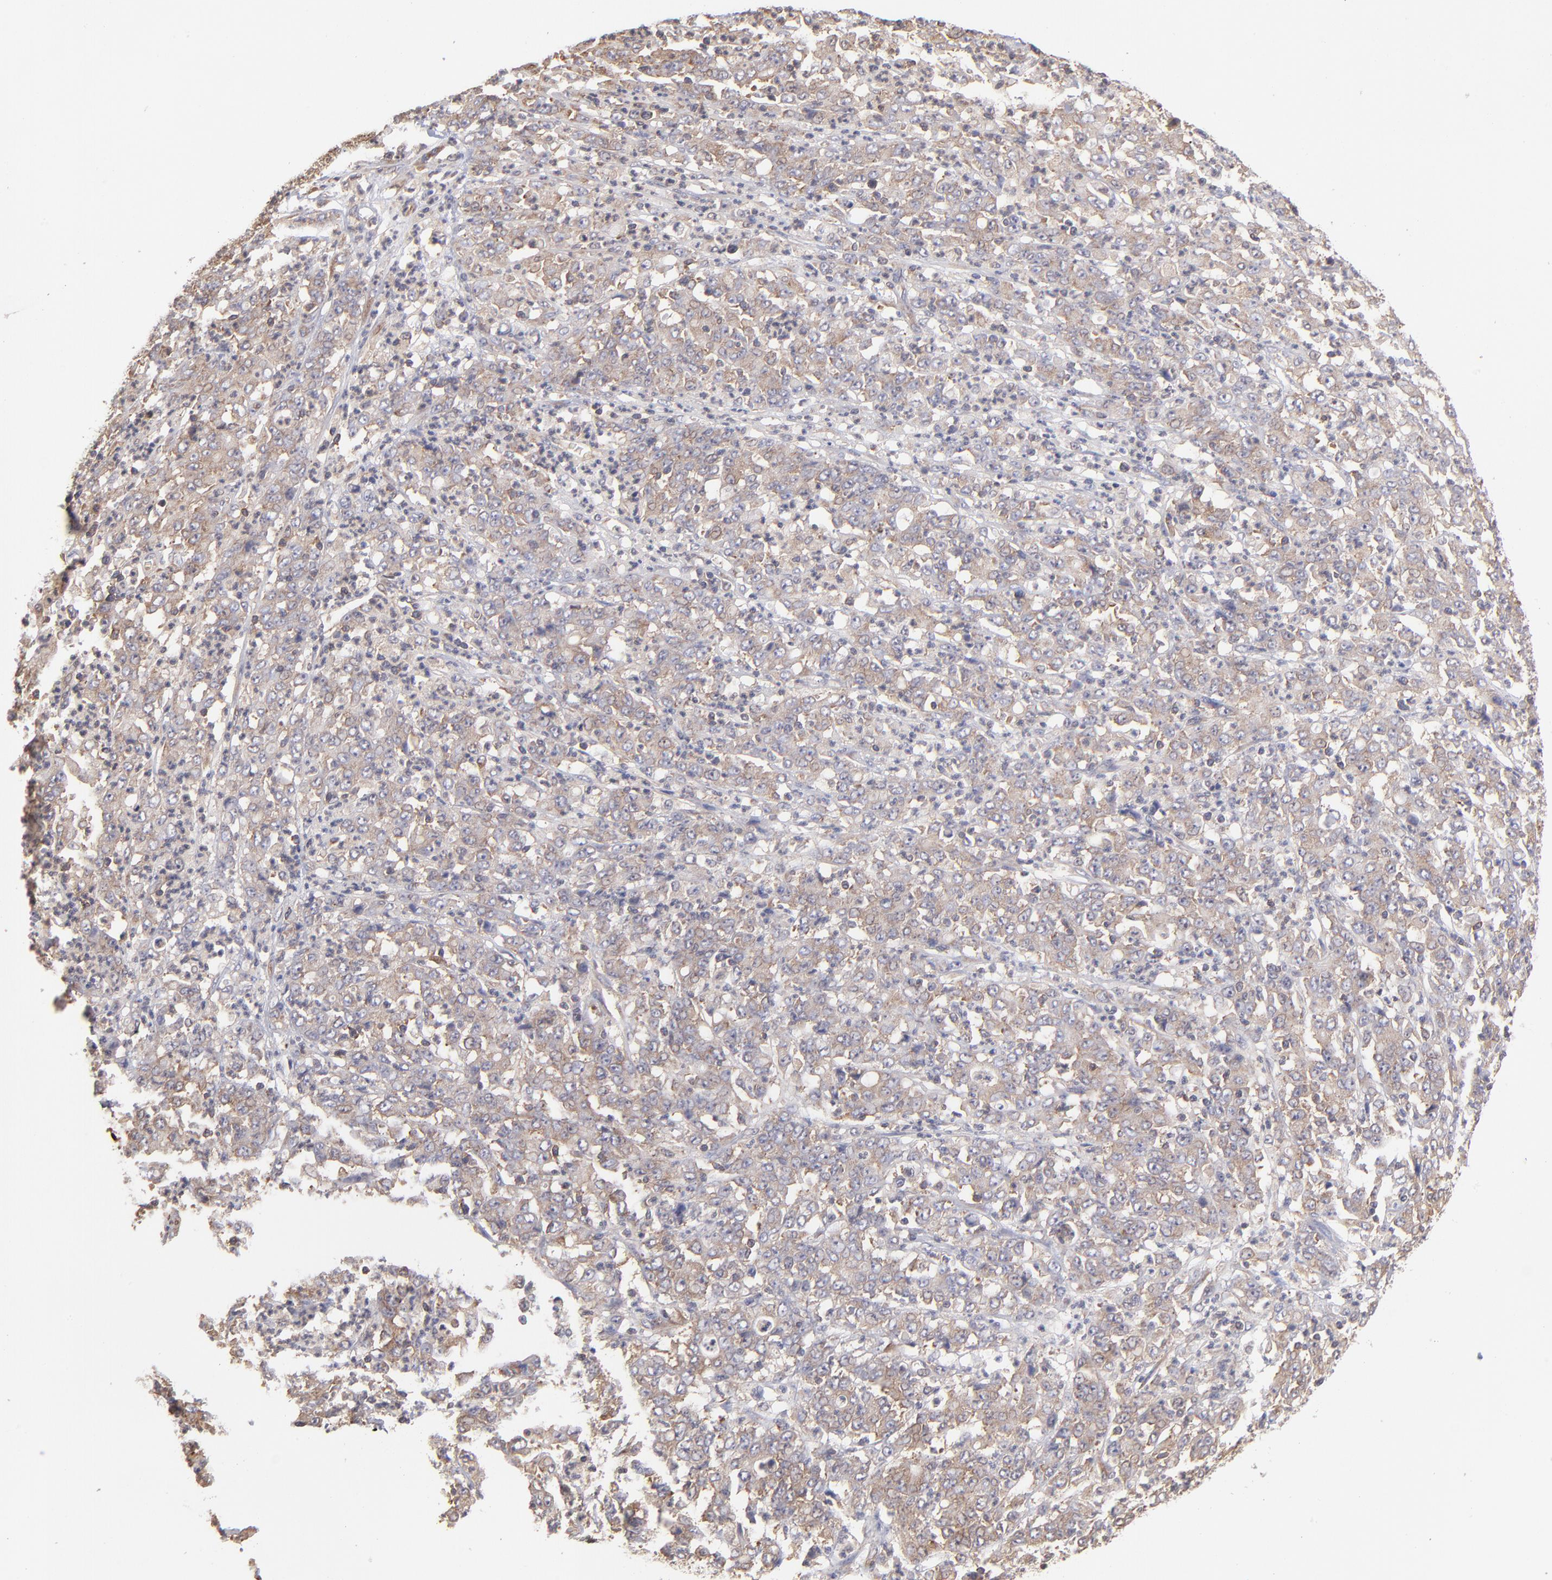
{"staining": {"intensity": "moderate", "quantity": ">75%", "location": "cytoplasmic/membranous"}, "tissue": "stomach cancer", "cell_type": "Tumor cells", "image_type": "cancer", "snomed": [{"axis": "morphology", "description": "Adenocarcinoma, NOS"}, {"axis": "topography", "description": "Stomach, lower"}], "caption": "Immunohistochemistry (IHC) histopathology image of adenocarcinoma (stomach) stained for a protein (brown), which exhibits medium levels of moderate cytoplasmic/membranous expression in approximately >75% of tumor cells.", "gene": "MAPRE1", "patient": {"sex": "female", "age": 71}}